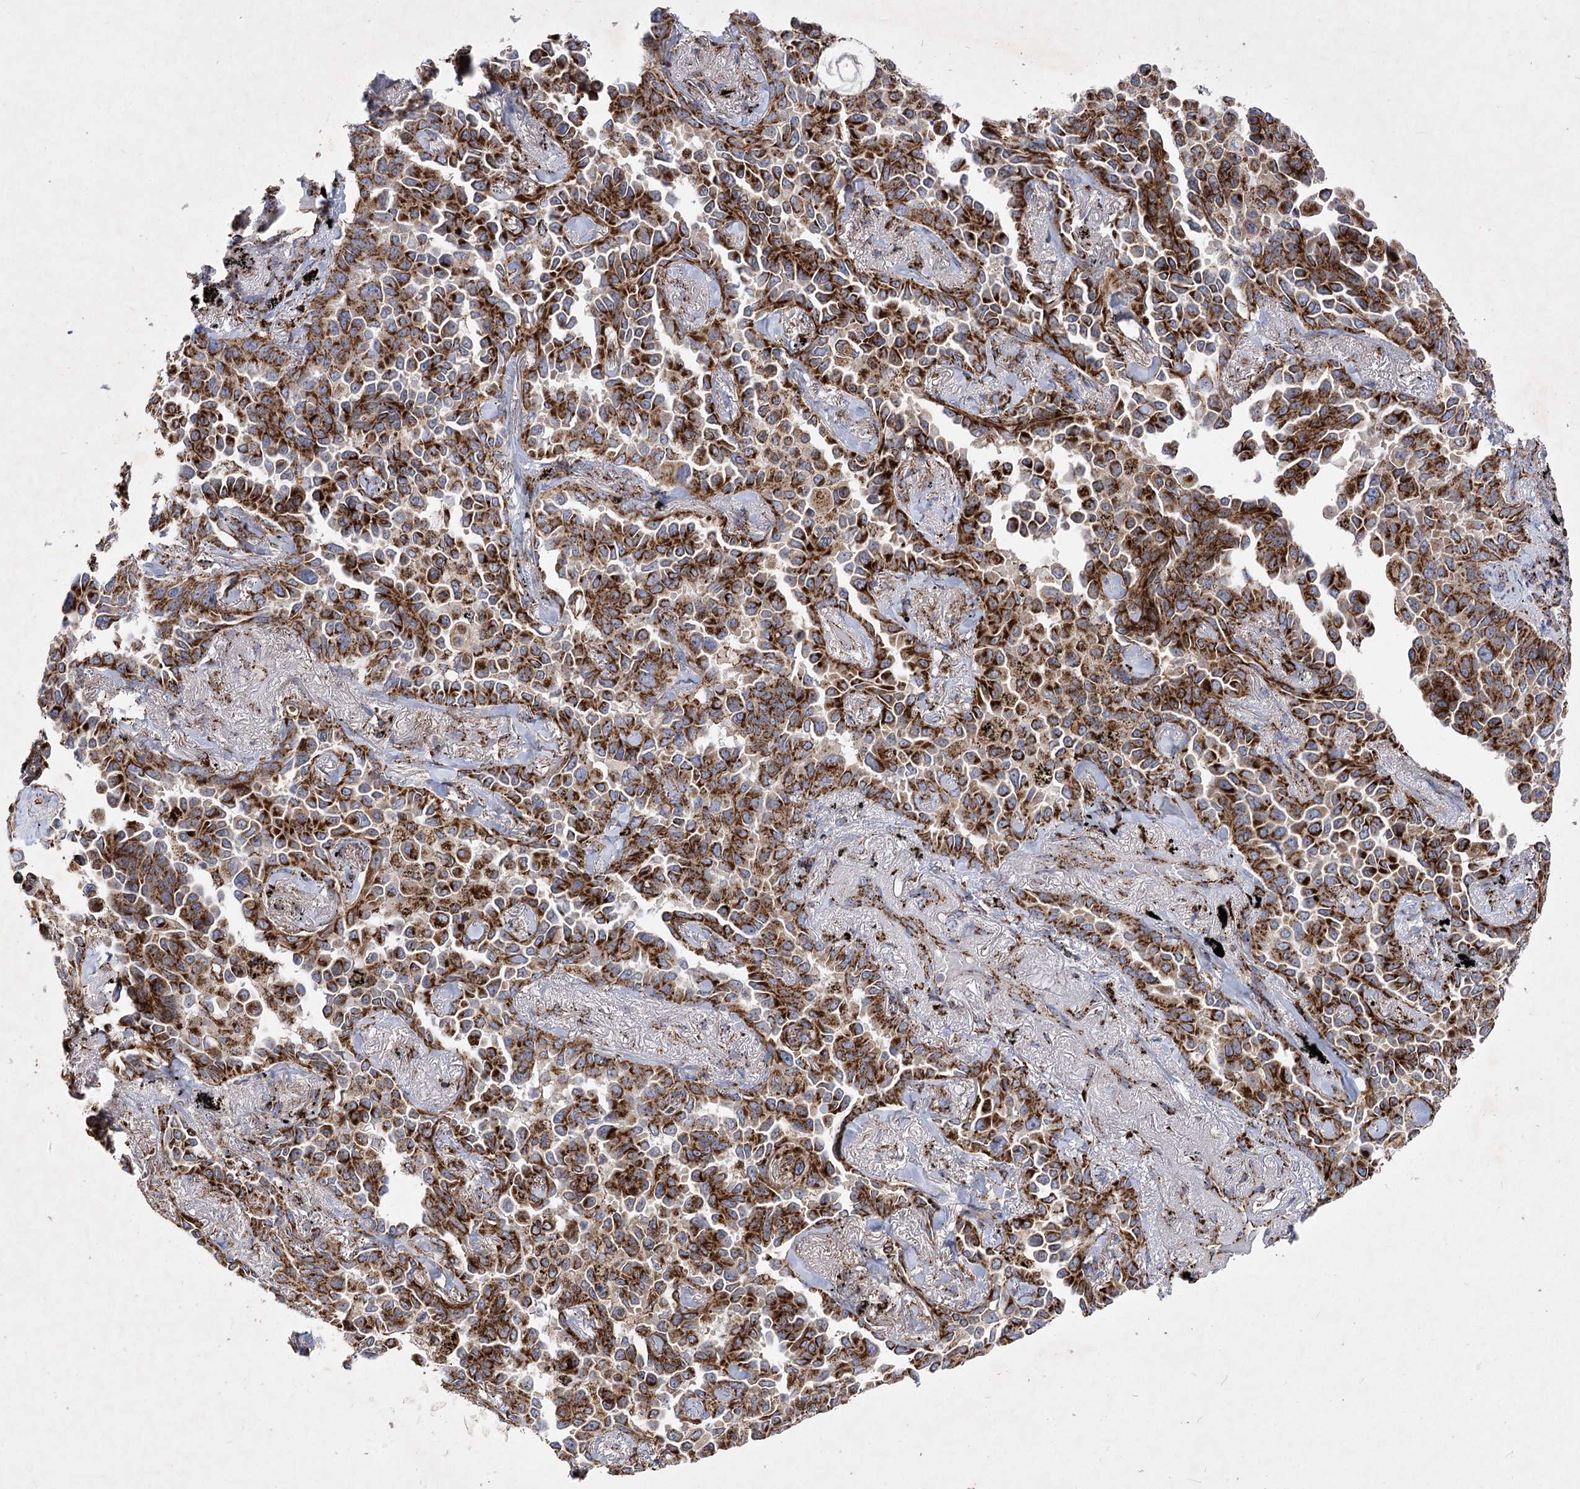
{"staining": {"intensity": "strong", "quantity": ">75%", "location": "cytoplasmic/membranous"}, "tissue": "lung cancer", "cell_type": "Tumor cells", "image_type": "cancer", "snomed": [{"axis": "morphology", "description": "Adenocarcinoma, NOS"}, {"axis": "topography", "description": "Lung"}], "caption": "Tumor cells display high levels of strong cytoplasmic/membranous expression in approximately >75% of cells in human lung cancer. (brown staining indicates protein expression, while blue staining denotes nuclei).", "gene": "ASNSD1", "patient": {"sex": "female", "age": 67}}